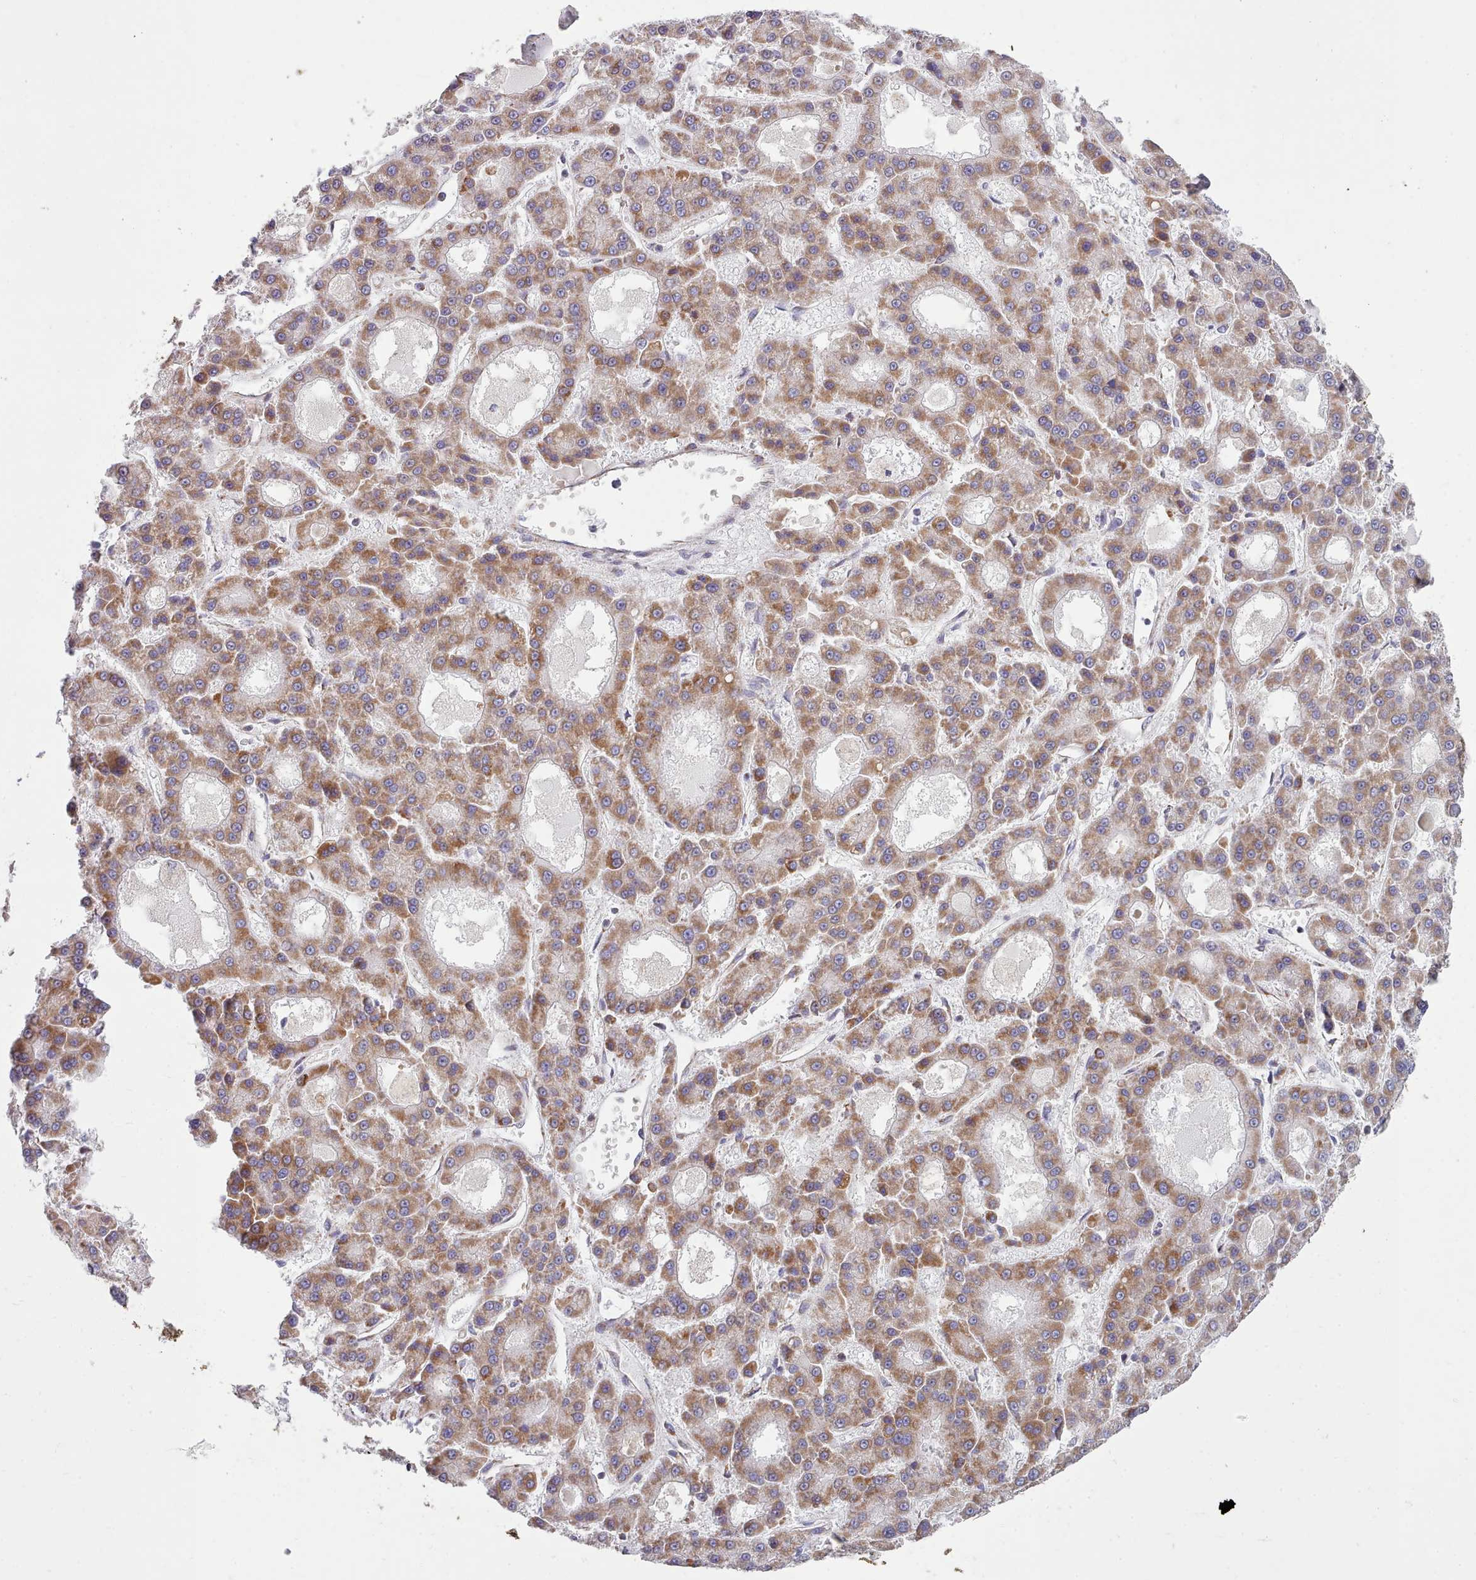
{"staining": {"intensity": "moderate", "quantity": ">75%", "location": "cytoplasmic/membranous"}, "tissue": "liver cancer", "cell_type": "Tumor cells", "image_type": "cancer", "snomed": [{"axis": "morphology", "description": "Carcinoma, Hepatocellular, NOS"}, {"axis": "topography", "description": "Liver"}], "caption": "This is an image of immunohistochemistry (IHC) staining of liver cancer, which shows moderate expression in the cytoplasmic/membranous of tumor cells.", "gene": "SRP54", "patient": {"sex": "male", "age": 70}}